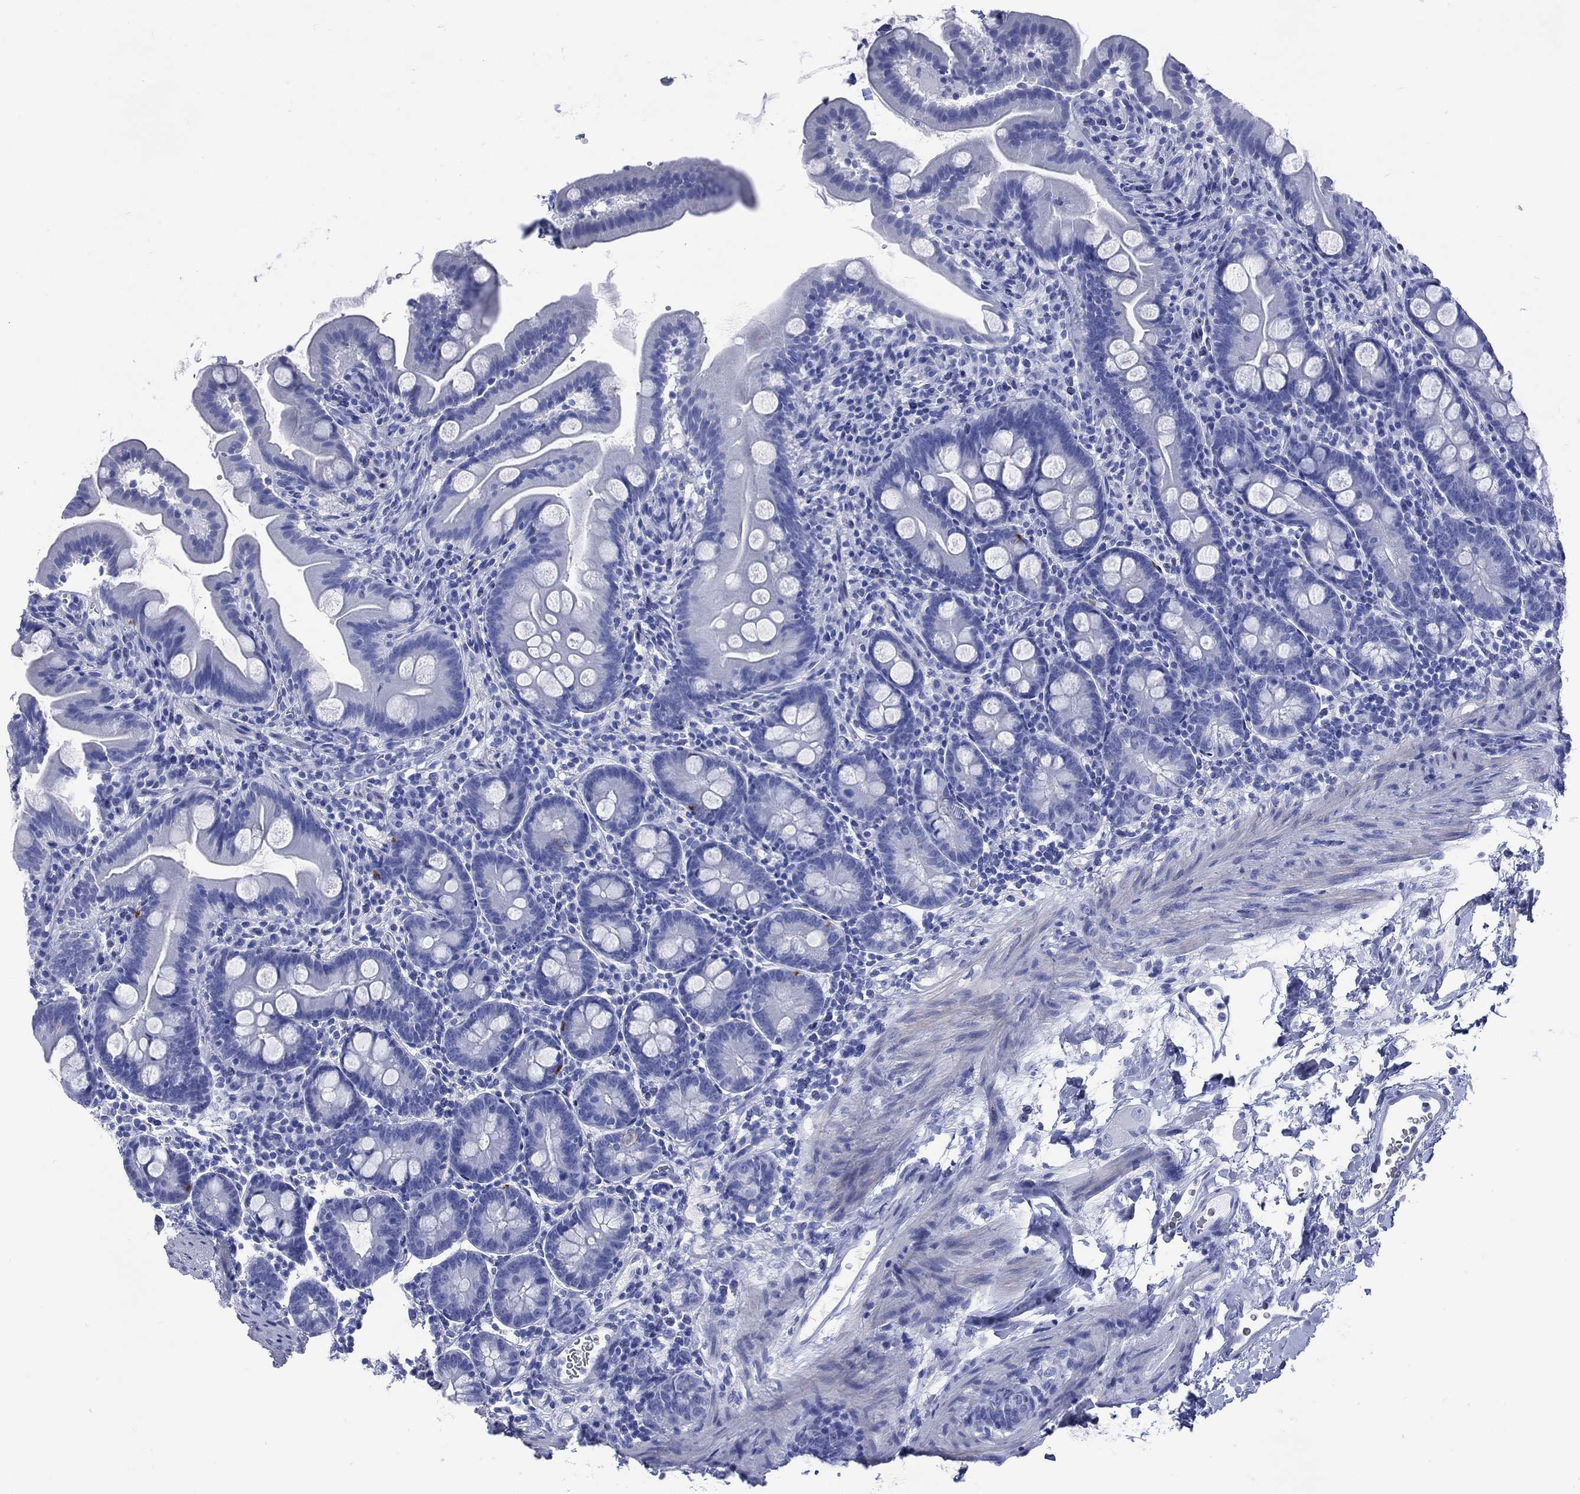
{"staining": {"intensity": "negative", "quantity": "none", "location": "none"}, "tissue": "small intestine", "cell_type": "Glandular cells", "image_type": "normal", "snomed": [{"axis": "morphology", "description": "Normal tissue, NOS"}, {"axis": "topography", "description": "Small intestine"}], "caption": "Glandular cells show no significant protein expression in normal small intestine. (DAB (3,3'-diaminobenzidine) IHC with hematoxylin counter stain).", "gene": "SHCBP1L", "patient": {"sex": "female", "age": 44}}